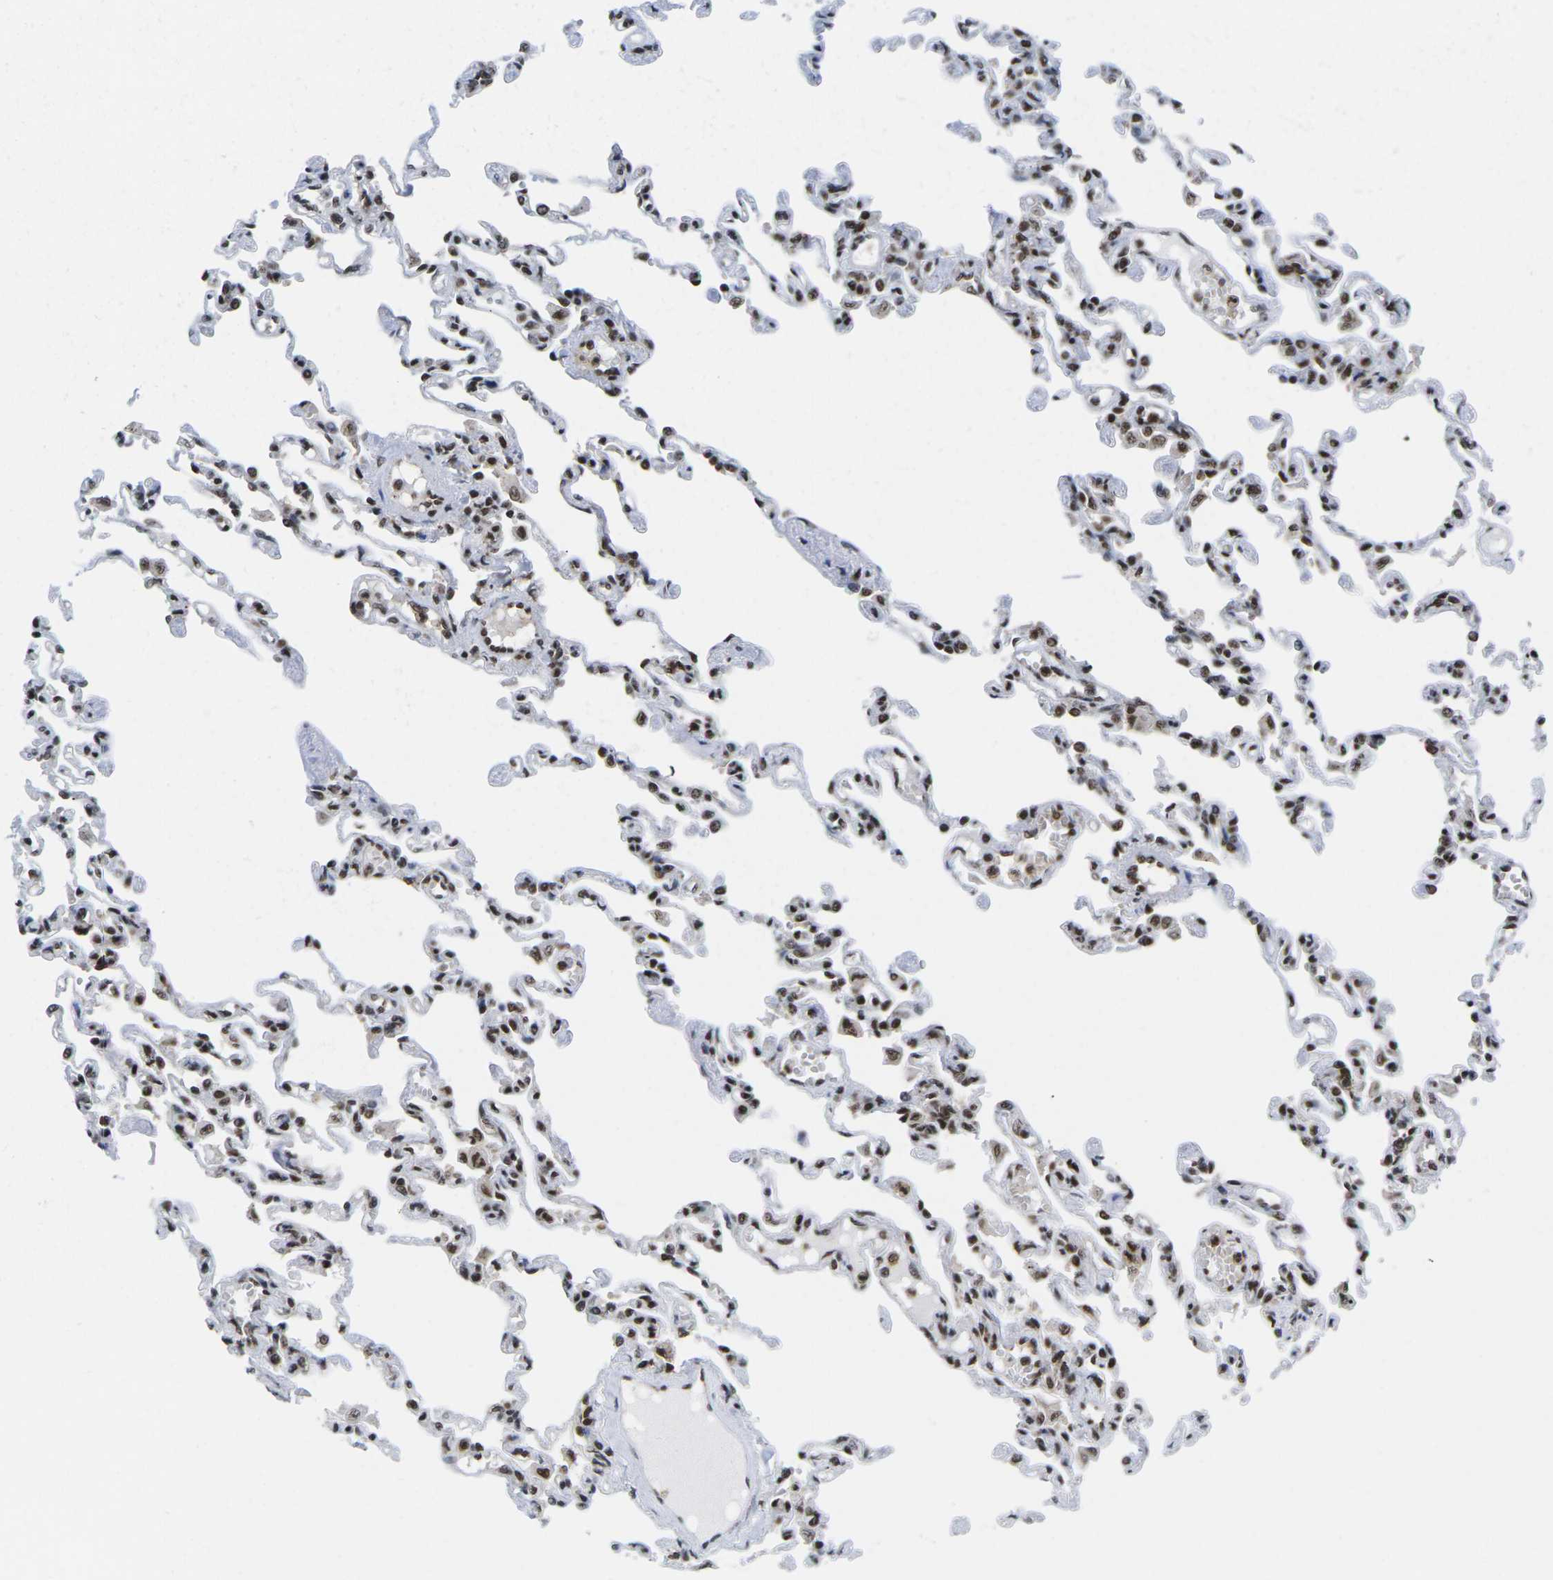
{"staining": {"intensity": "strong", "quantity": ">75%", "location": "nuclear"}, "tissue": "lung", "cell_type": "Alveolar cells", "image_type": "normal", "snomed": [{"axis": "morphology", "description": "Normal tissue, NOS"}, {"axis": "topography", "description": "Lung"}], "caption": "This is an image of IHC staining of benign lung, which shows strong positivity in the nuclear of alveolar cells.", "gene": "MAGOH", "patient": {"sex": "male", "age": 21}}